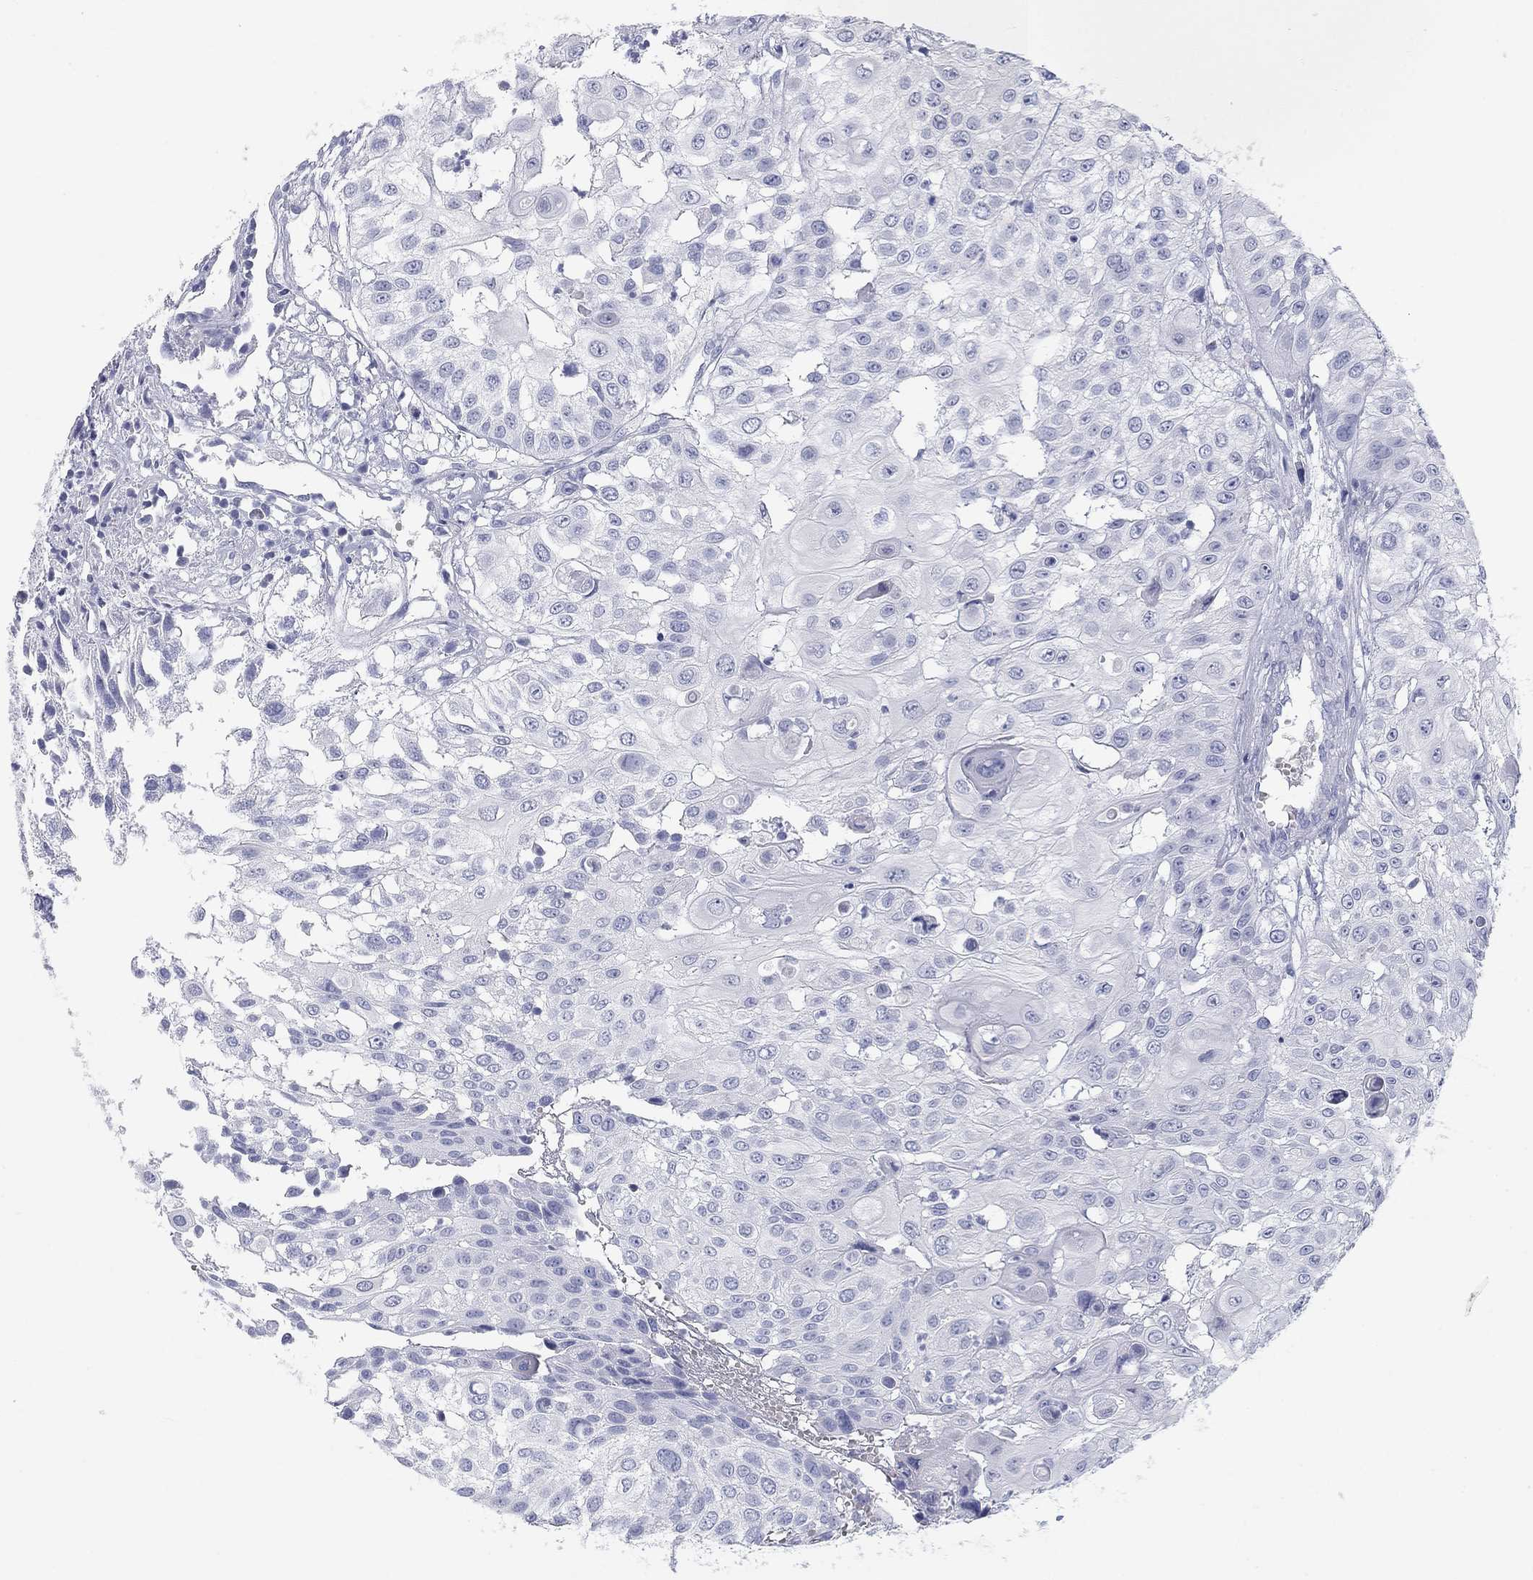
{"staining": {"intensity": "negative", "quantity": "none", "location": "none"}, "tissue": "urothelial cancer", "cell_type": "Tumor cells", "image_type": "cancer", "snomed": [{"axis": "morphology", "description": "Urothelial carcinoma, High grade"}, {"axis": "topography", "description": "Urinary bladder"}], "caption": "This is an IHC image of high-grade urothelial carcinoma. There is no positivity in tumor cells.", "gene": "CALB1", "patient": {"sex": "female", "age": 79}}